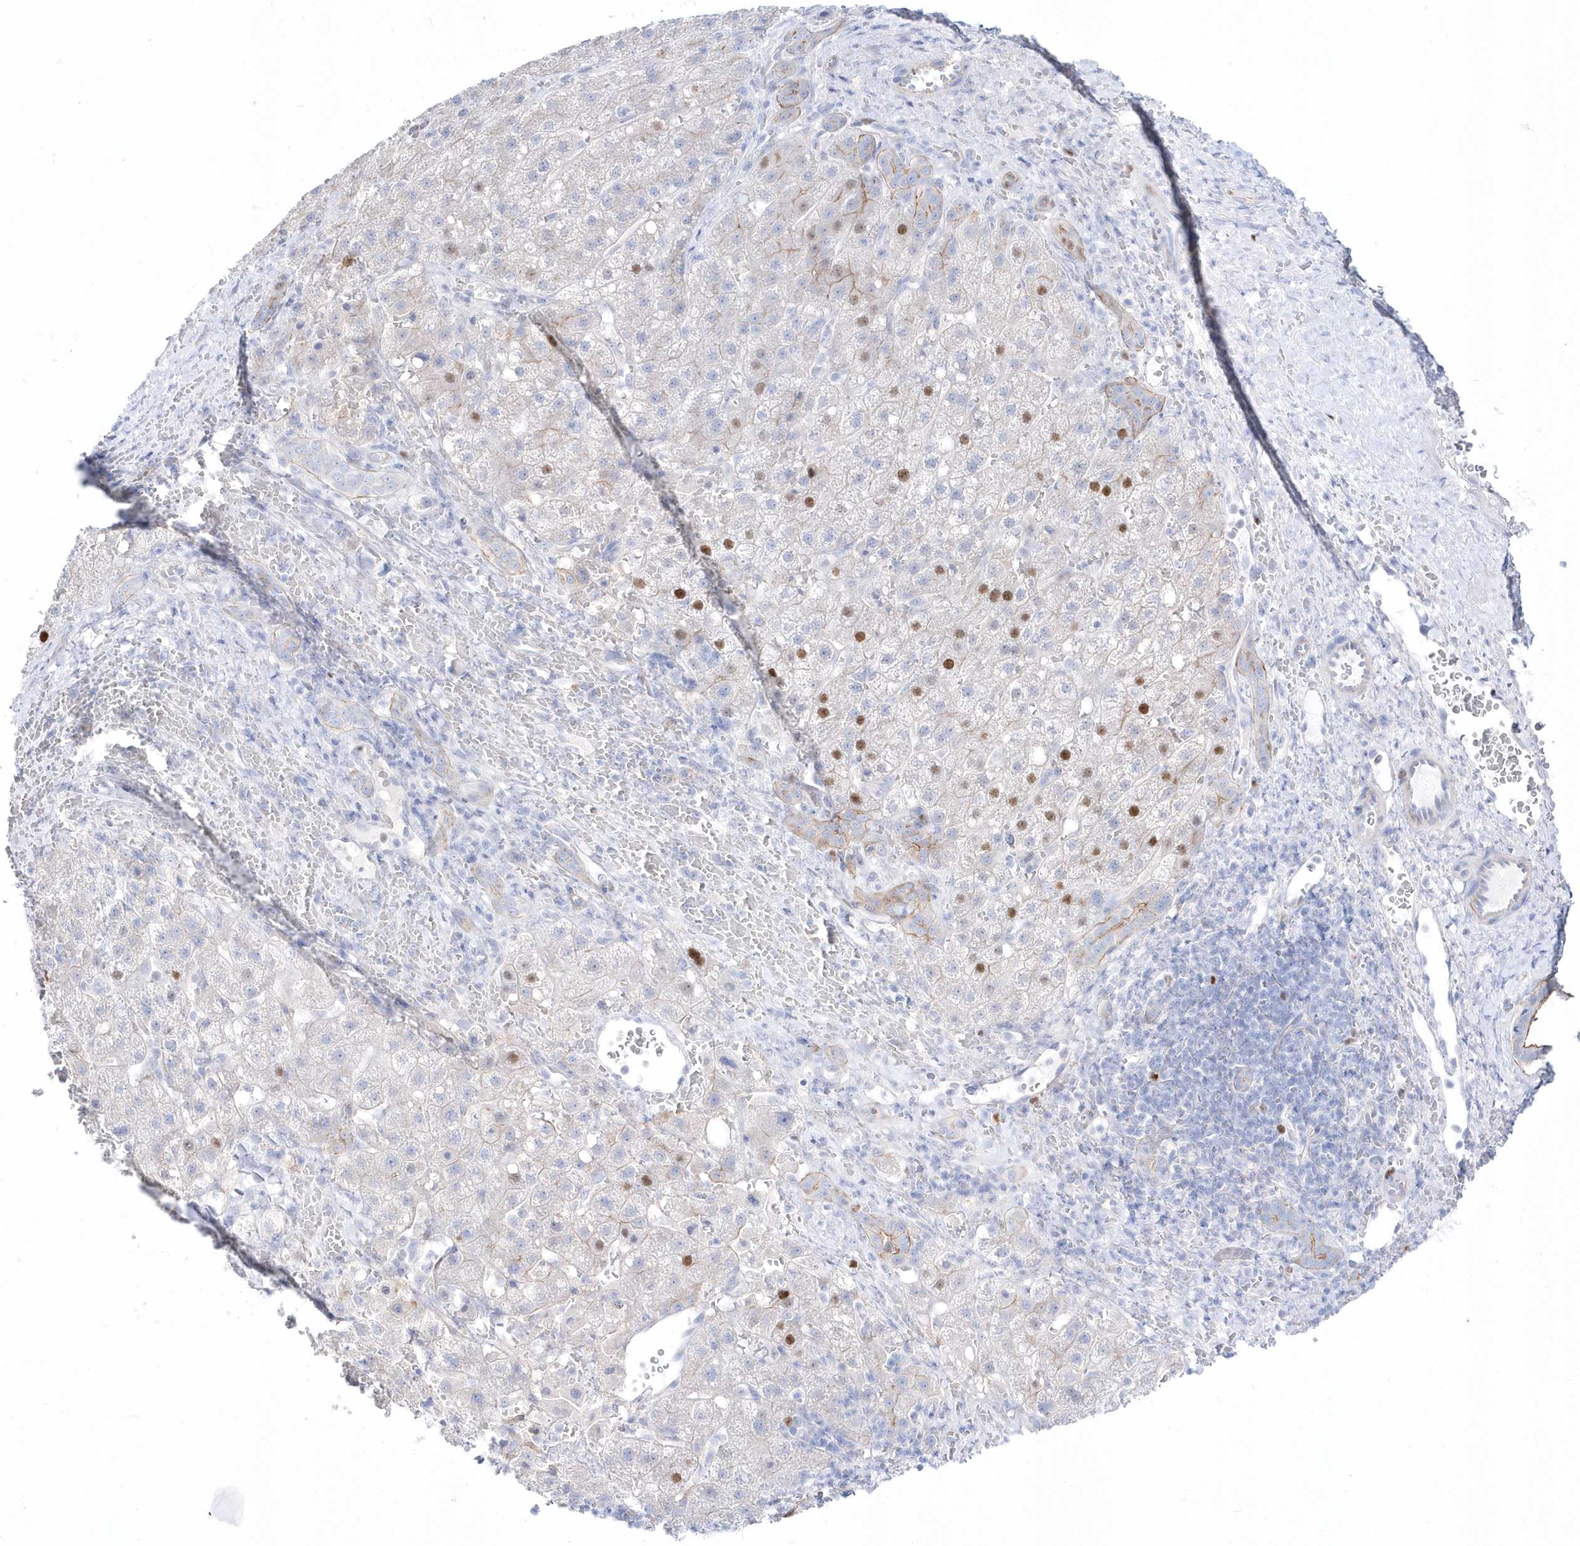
{"staining": {"intensity": "moderate", "quantity": "<25%", "location": "nuclear"}, "tissue": "liver cancer", "cell_type": "Tumor cells", "image_type": "cancer", "snomed": [{"axis": "morphology", "description": "Carcinoma, Hepatocellular, NOS"}, {"axis": "topography", "description": "Liver"}], "caption": "This photomicrograph reveals IHC staining of human liver cancer (hepatocellular carcinoma), with low moderate nuclear positivity in approximately <25% of tumor cells.", "gene": "TMCO6", "patient": {"sex": "male", "age": 57}}